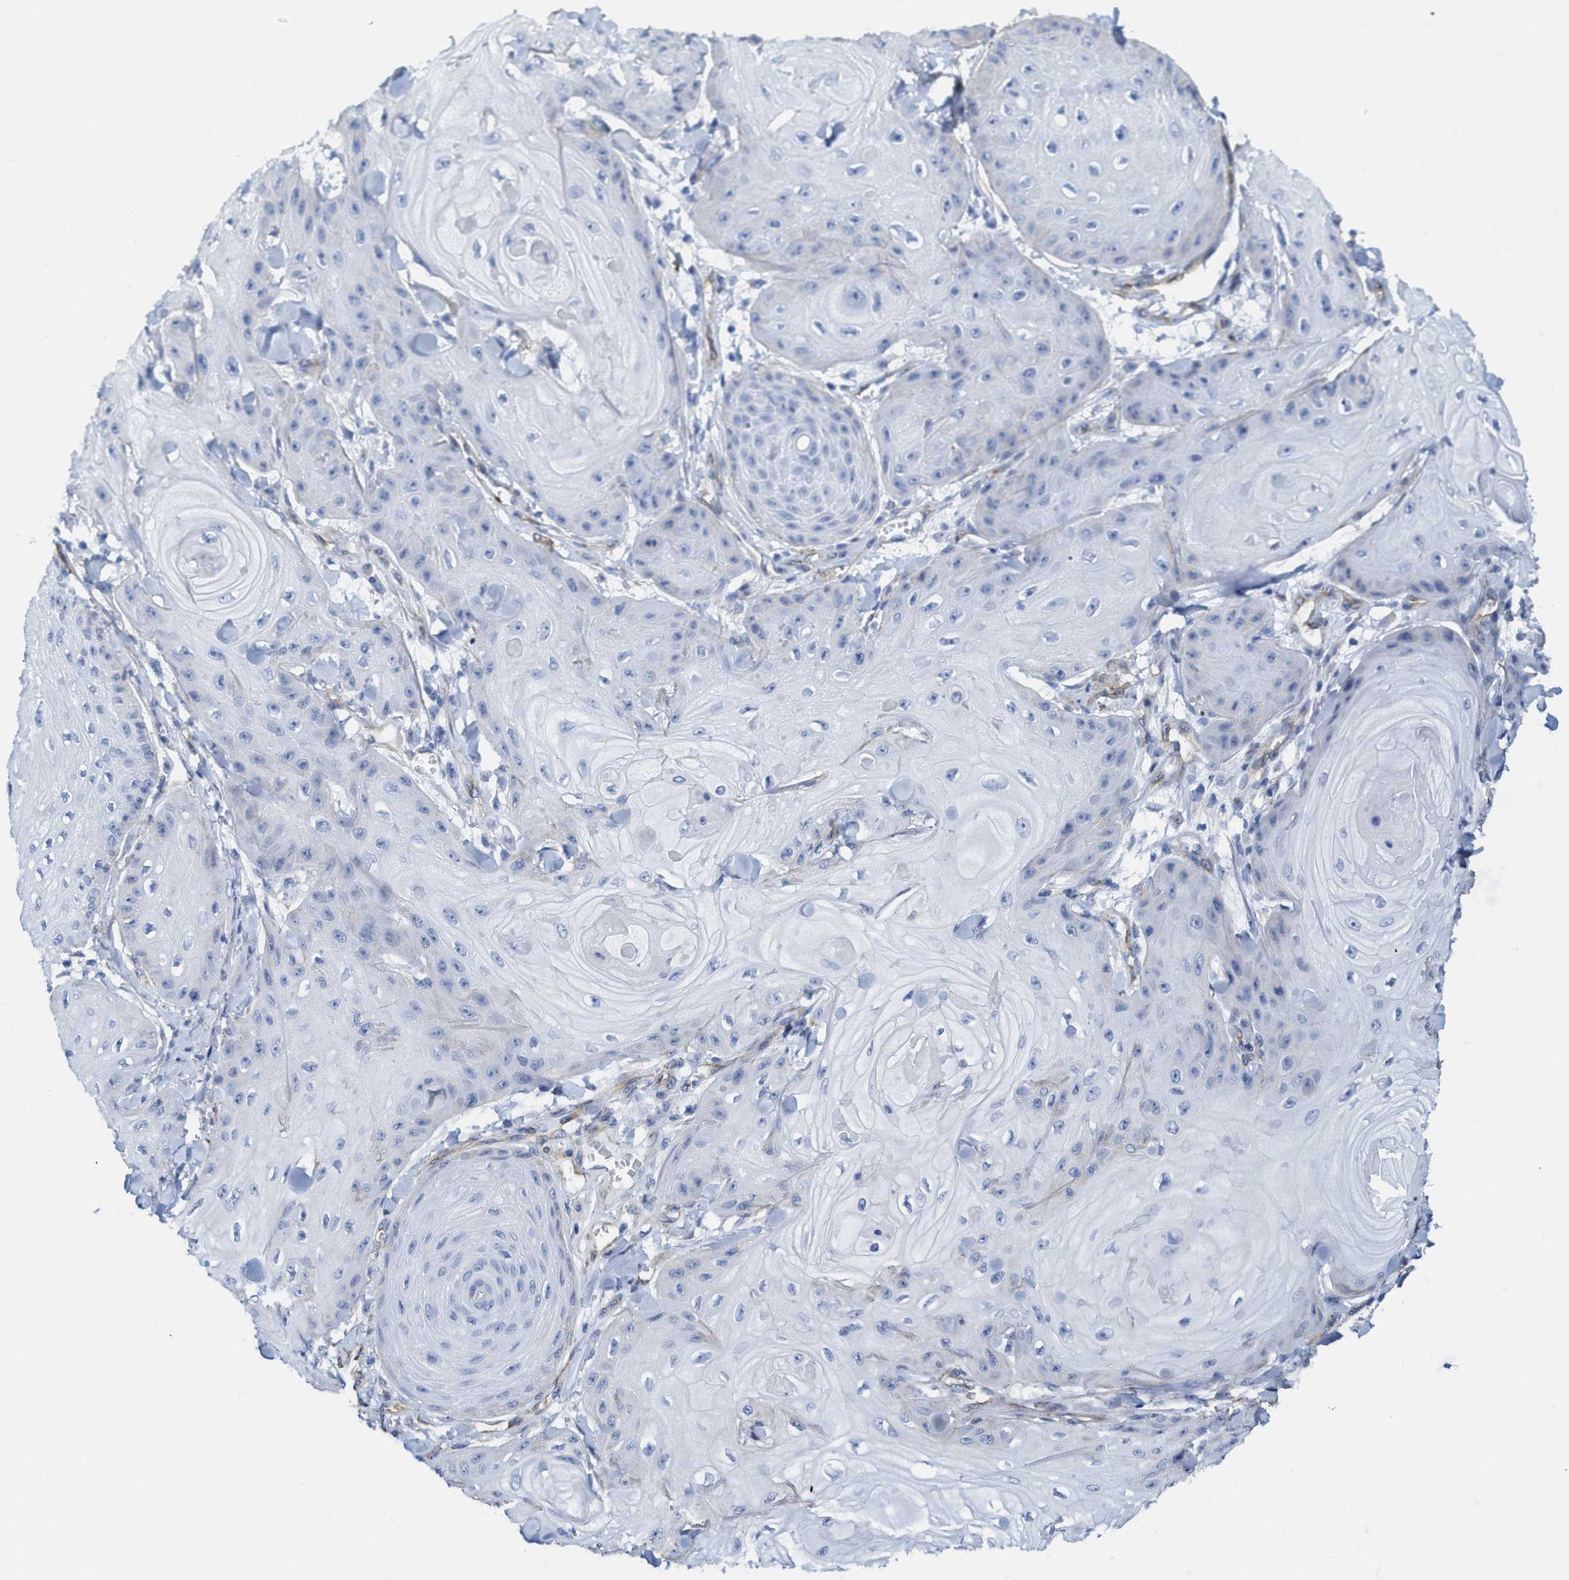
{"staining": {"intensity": "negative", "quantity": "none", "location": "none"}, "tissue": "skin cancer", "cell_type": "Tumor cells", "image_type": "cancer", "snomed": [{"axis": "morphology", "description": "Squamous cell carcinoma, NOS"}, {"axis": "topography", "description": "Skin"}], "caption": "Immunohistochemistry histopathology image of human squamous cell carcinoma (skin) stained for a protein (brown), which demonstrates no positivity in tumor cells. Nuclei are stained in blue.", "gene": "TUB", "patient": {"sex": "male", "age": 74}}